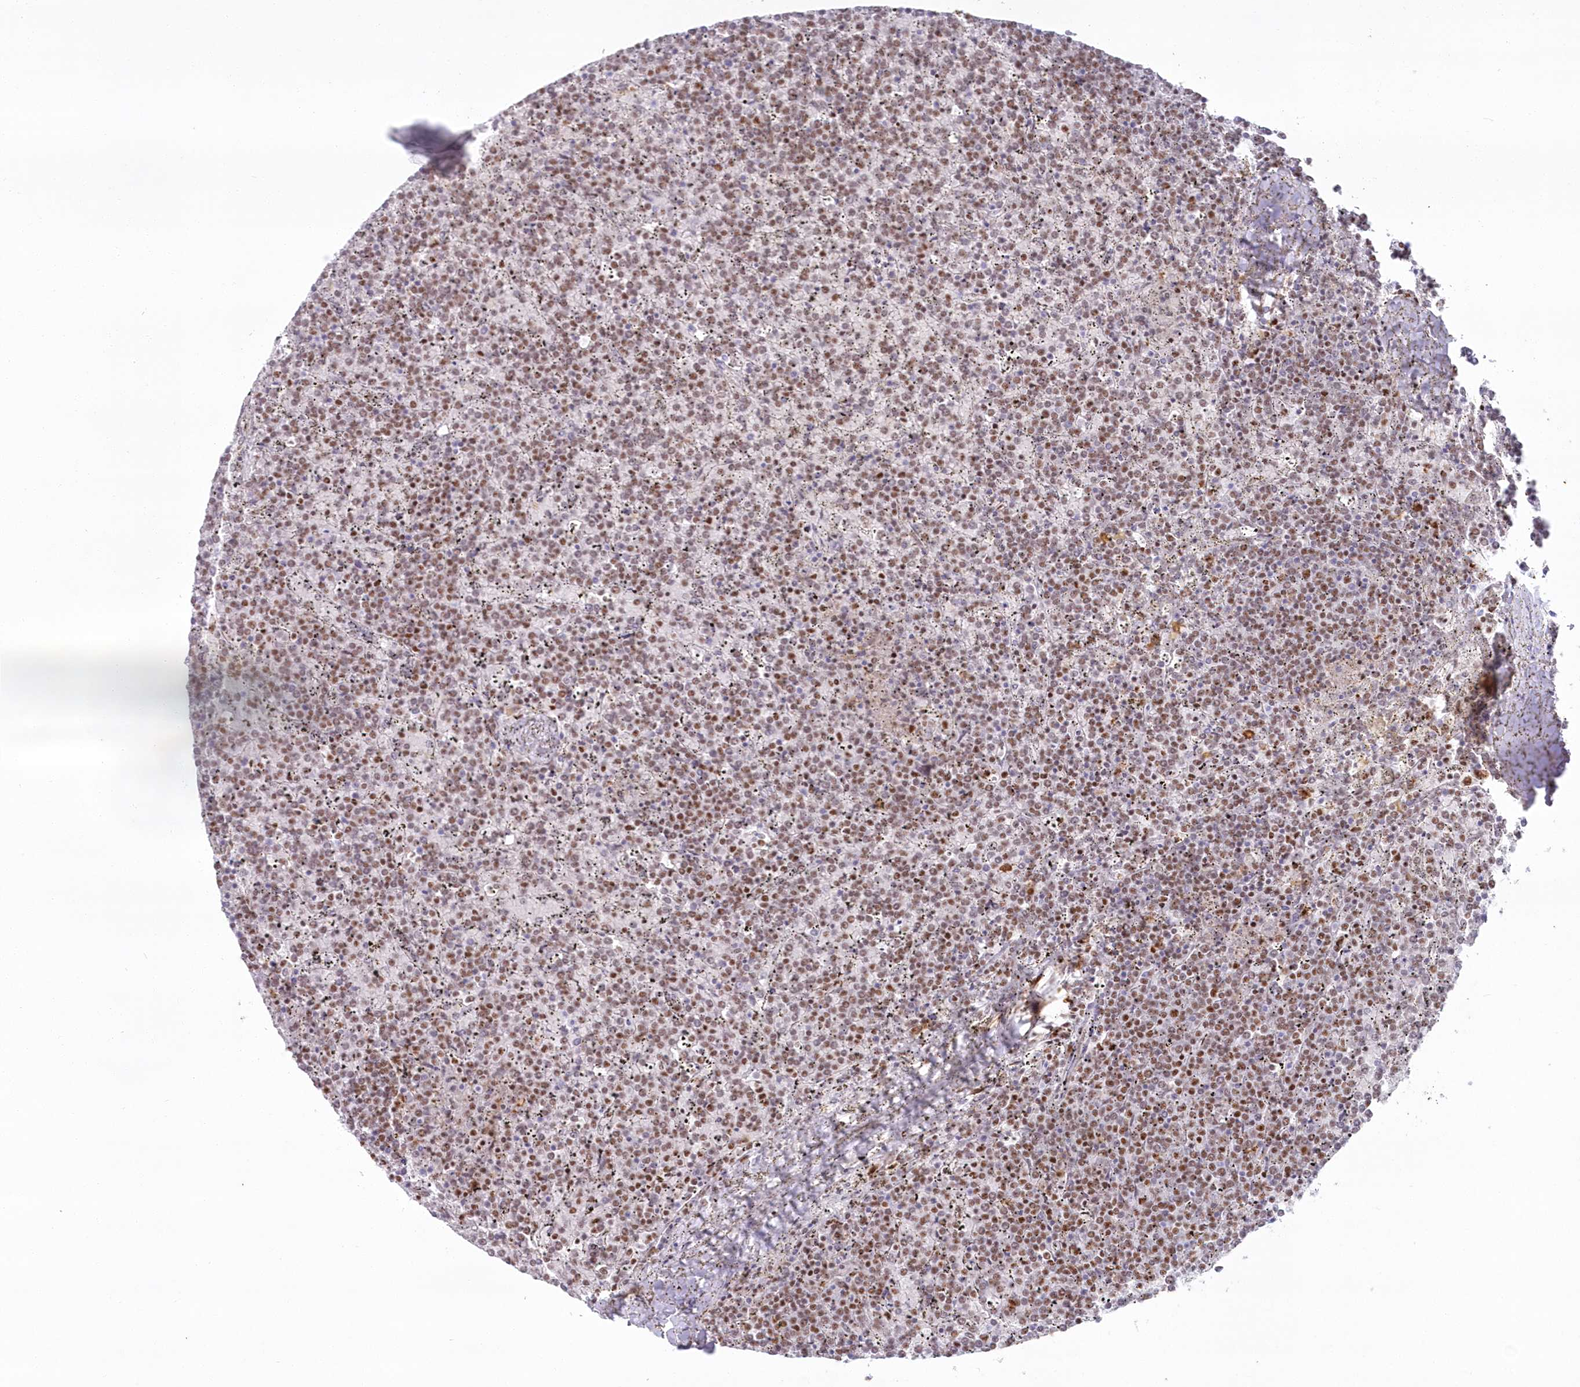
{"staining": {"intensity": "moderate", "quantity": ">75%", "location": "nuclear"}, "tissue": "lymphoma", "cell_type": "Tumor cells", "image_type": "cancer", "snomed": [{"axis": "morphology", "description": "Malignant lymphoma, non-Hodgkin's type, Low grade"}, {"axis": "topography", "description": "Spleen"}], "caption": "Protein staining shows moderate nuclear positivity in about >75% of tumor cells in lymphoma.", "gene": "DDX46", "patient": {"sex": "female", "age": 19}}